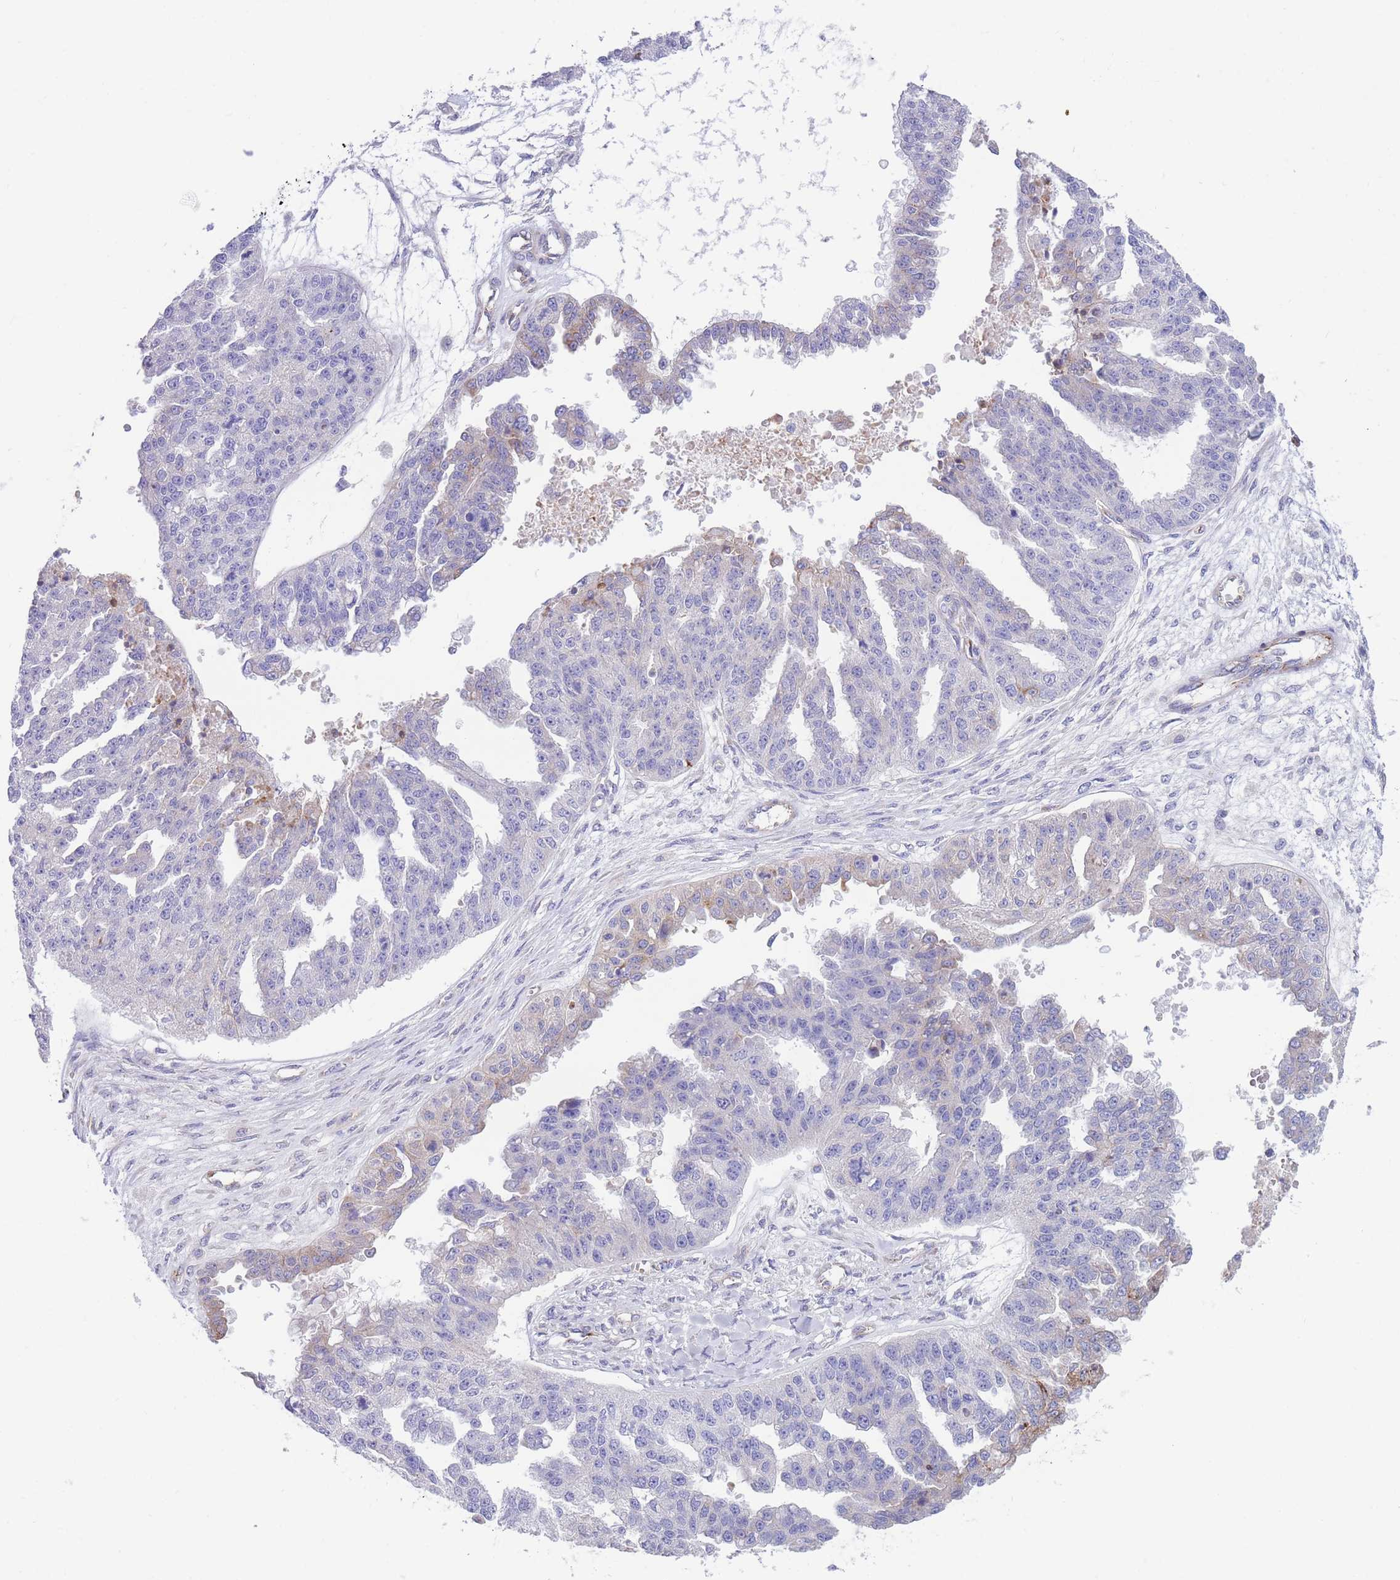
{"staining": {"intensity": "negative", "quantity": "none", "location": "none"}, "tissue": "ovarian cancer", "cell_type": "Tumor cells", "image_type": "cancer", "snomed": [{"axis": "morphology", "description": "Cystadenocarcinoma, serous, NOS"}, {"axis": "topography", "description": "Ovary"}], "caption": "The micrograph exhibits no significant staining in tumor cells of ovarian cancer (serous cystadenocarcinoma).", "gene": "DET1", "patient": {"sex": "female", "age": 58}}